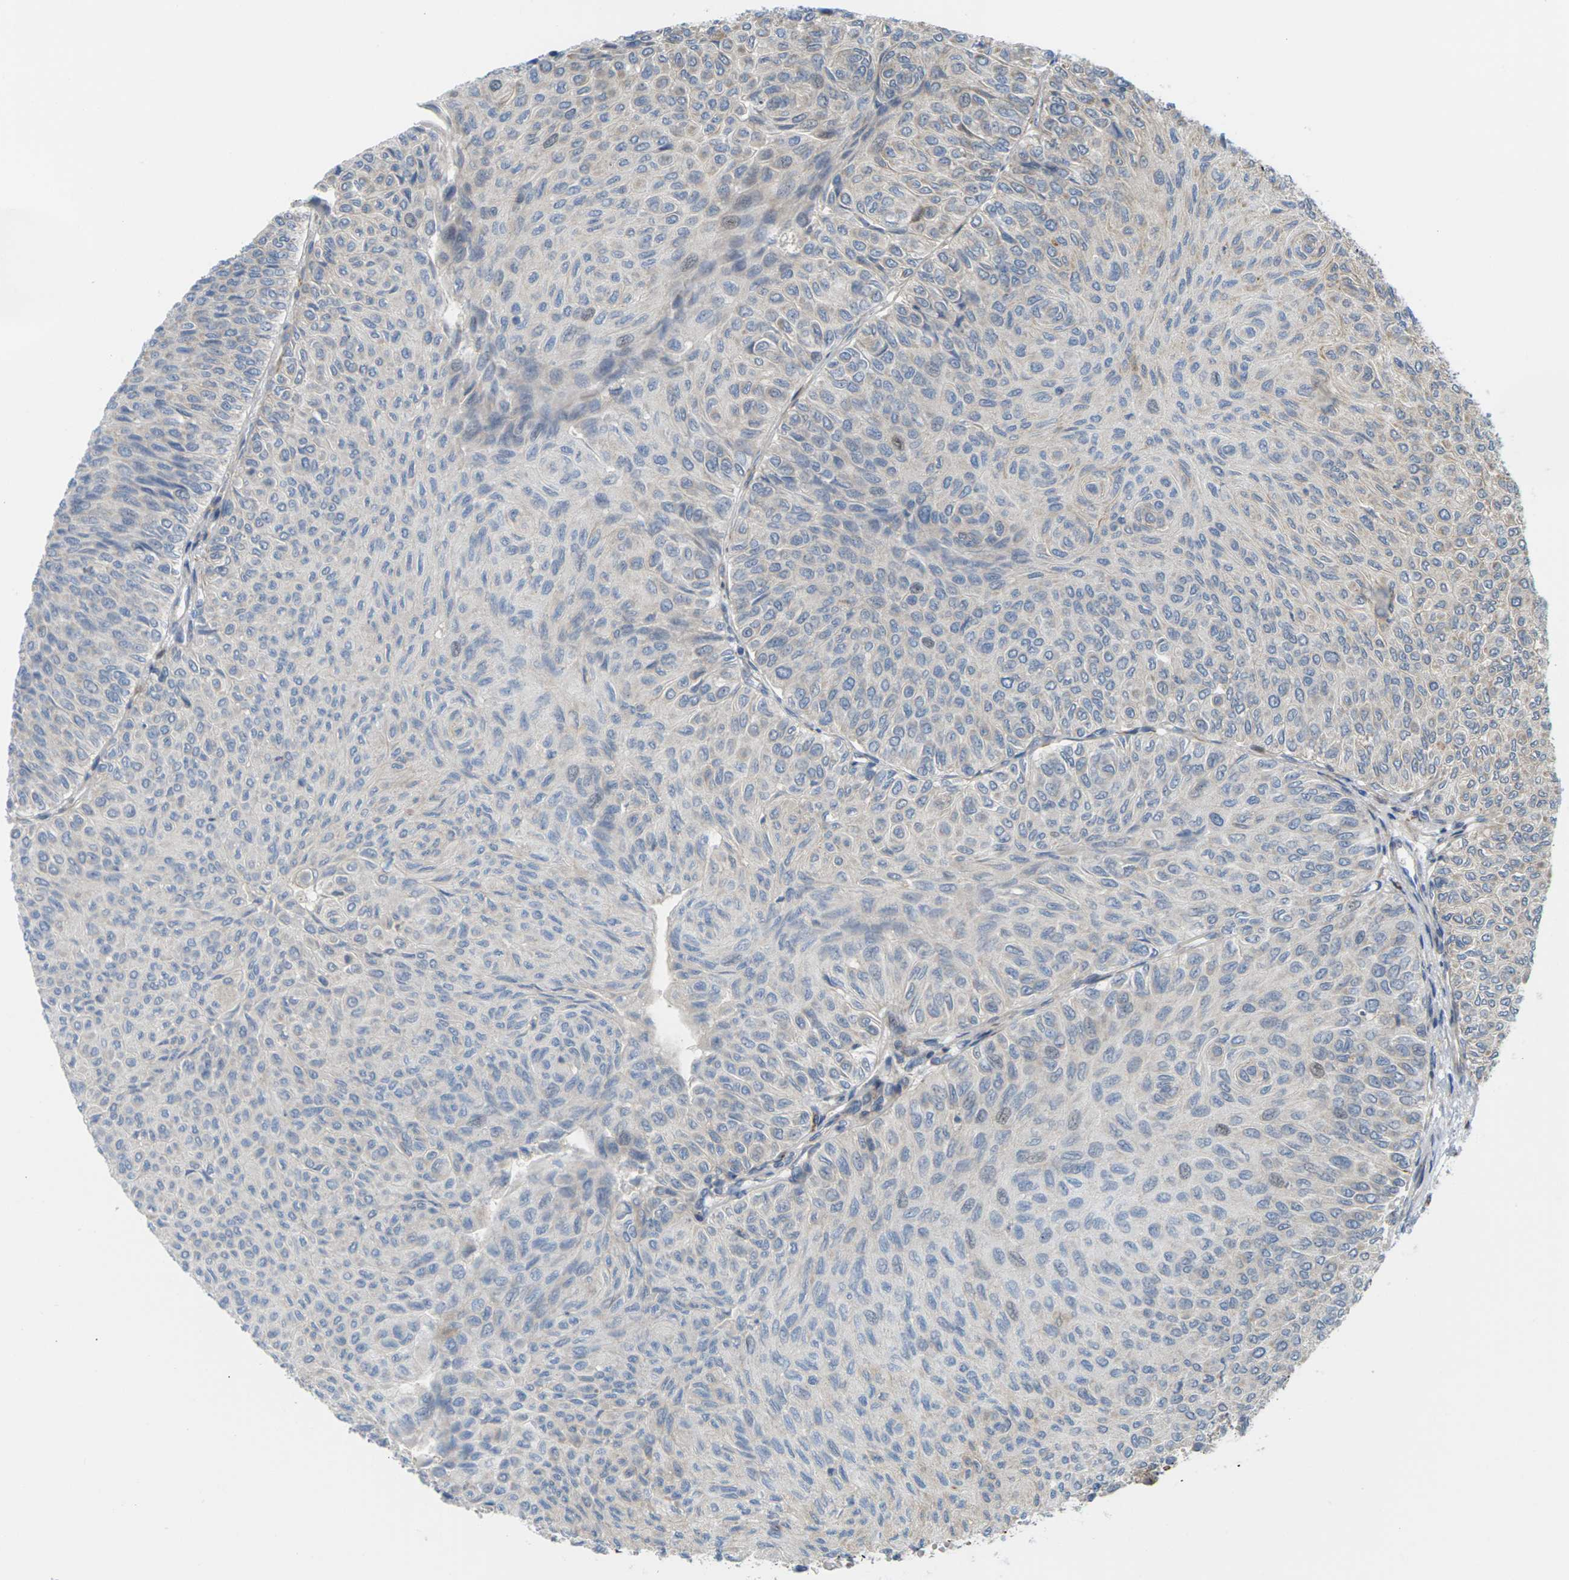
{"staining": {"intensity": "weak", "quantity": "<25%", "location": "cytoplasmic/membranous,nuclear"}, "tissue": "urothelial cancer", "cell_type": "Tumor cells", "image_type": "cancer", "snomed": [{"axis": "morphology", "description": "Urothelial carcinoma, Low grade"}, {"axis": "topography", "description": "Urinary bladder"}], "caption": "IHC photomicrograph of urothelial cancer stained for a protein (brown), which displays no positivity in tumor cells. (Stains: DAB (3,3'-diaminobenzidine) IHC with hematoxylin counter stain, Microscopy: brightfield microscopy at high magnification).", "gene": "ROBO1", "patient": {"sex": "male", "age": 78}}